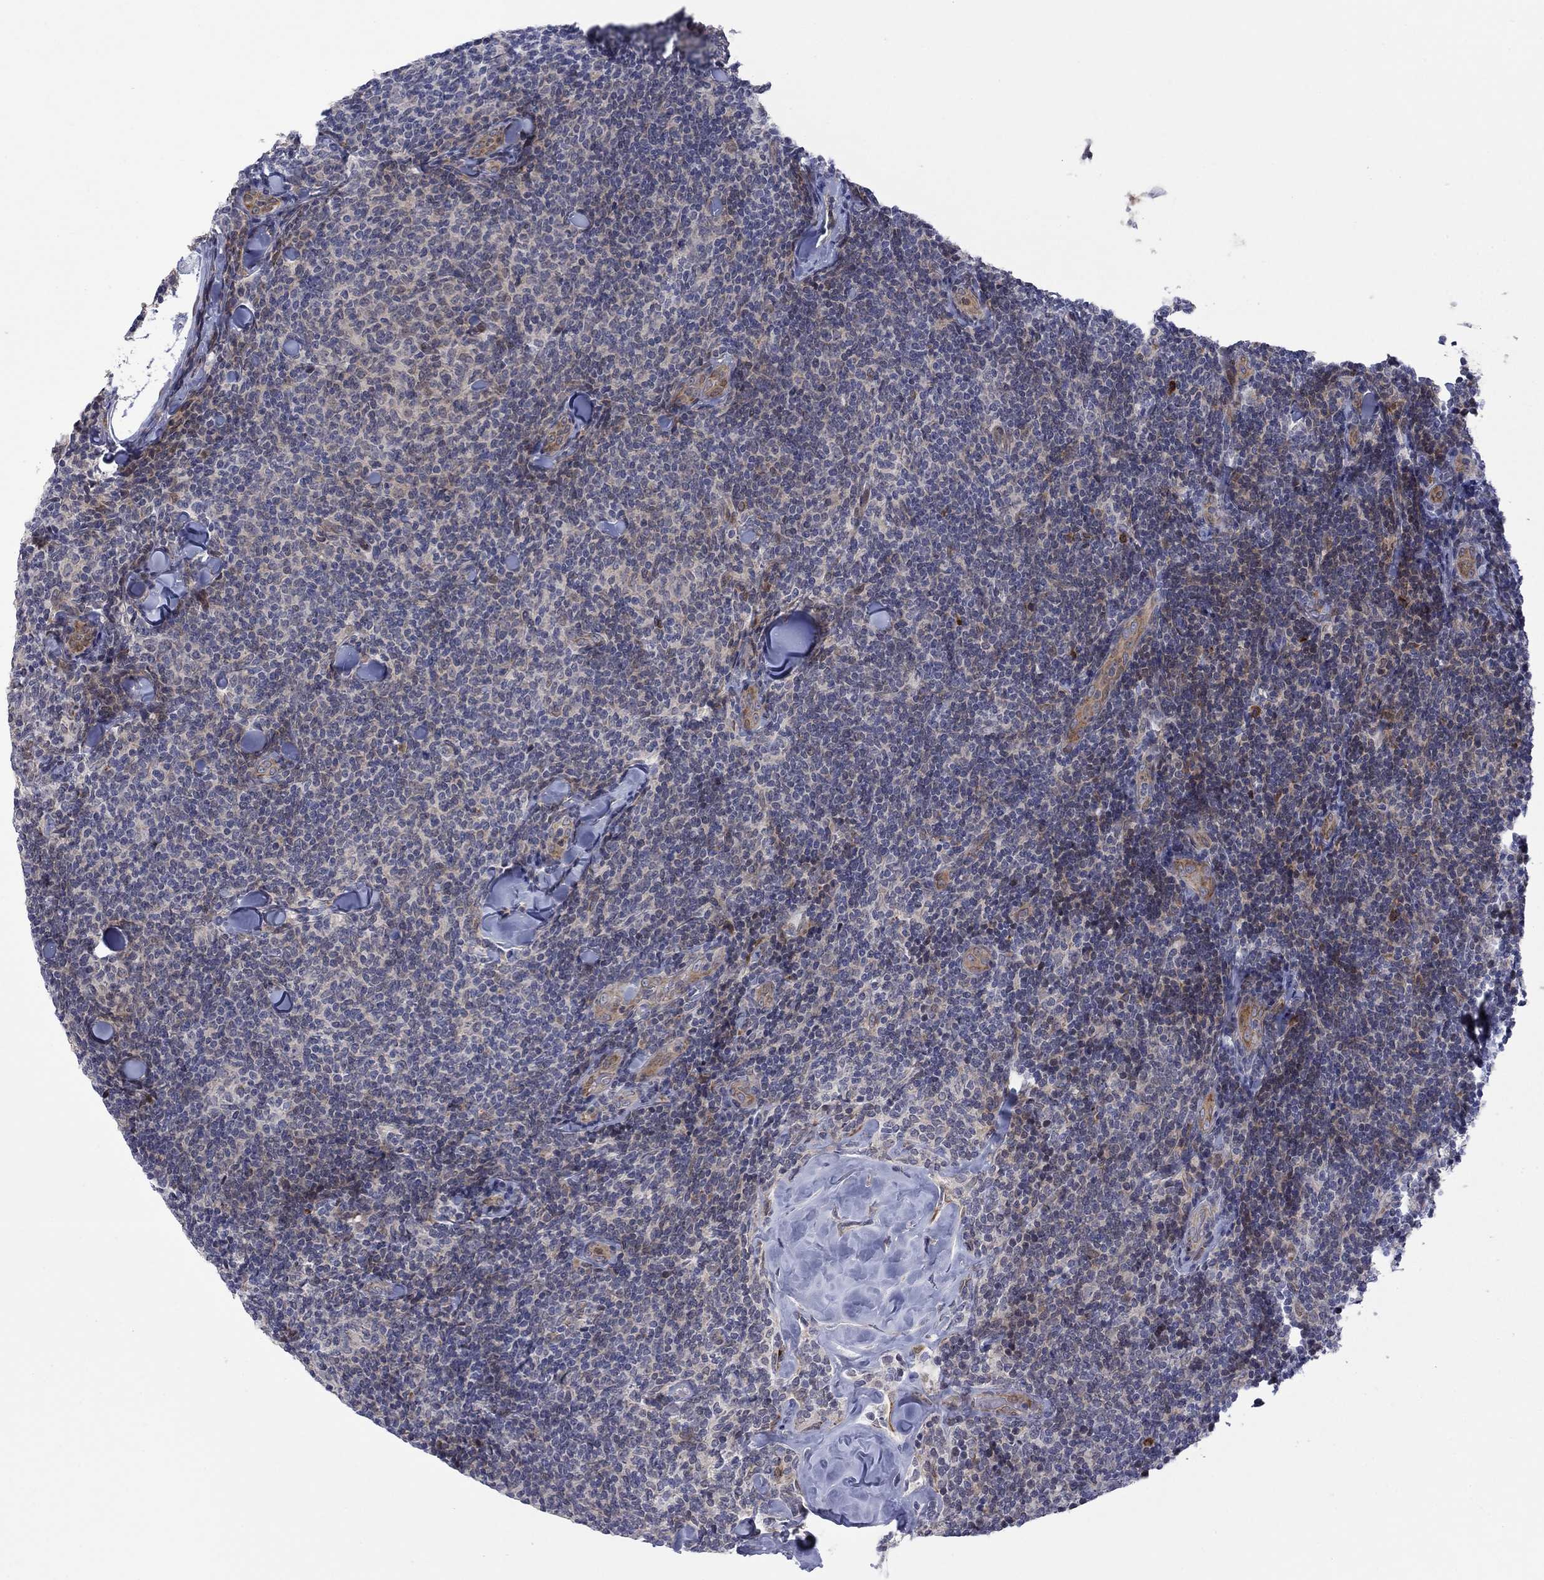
{"staining": {"intensity": "negative", "quantity": "none", "location": "none"}, "tissue": "lymphoma", "cell_type": "Tumor cells", "image_type": "cancer", "snomed": [{"axis": "morphology", "description": "Malignant lymphoma, non-Hodgkin's type, Low grade"}, {"axis": "topography", "description": "Lymph node"}], "caption": "A micrograph of human low-grade malignant lymphoma, non-Hodgkin's type is negative for staining in tumor cells. The staining was performed using DAB to visualize the protein expression in brown, while the nuclei were stained in blue with hematoxylin (Magnification: 20x).", "gene": "TTC21B", "patient": {"sex": "female", "age": 56}}